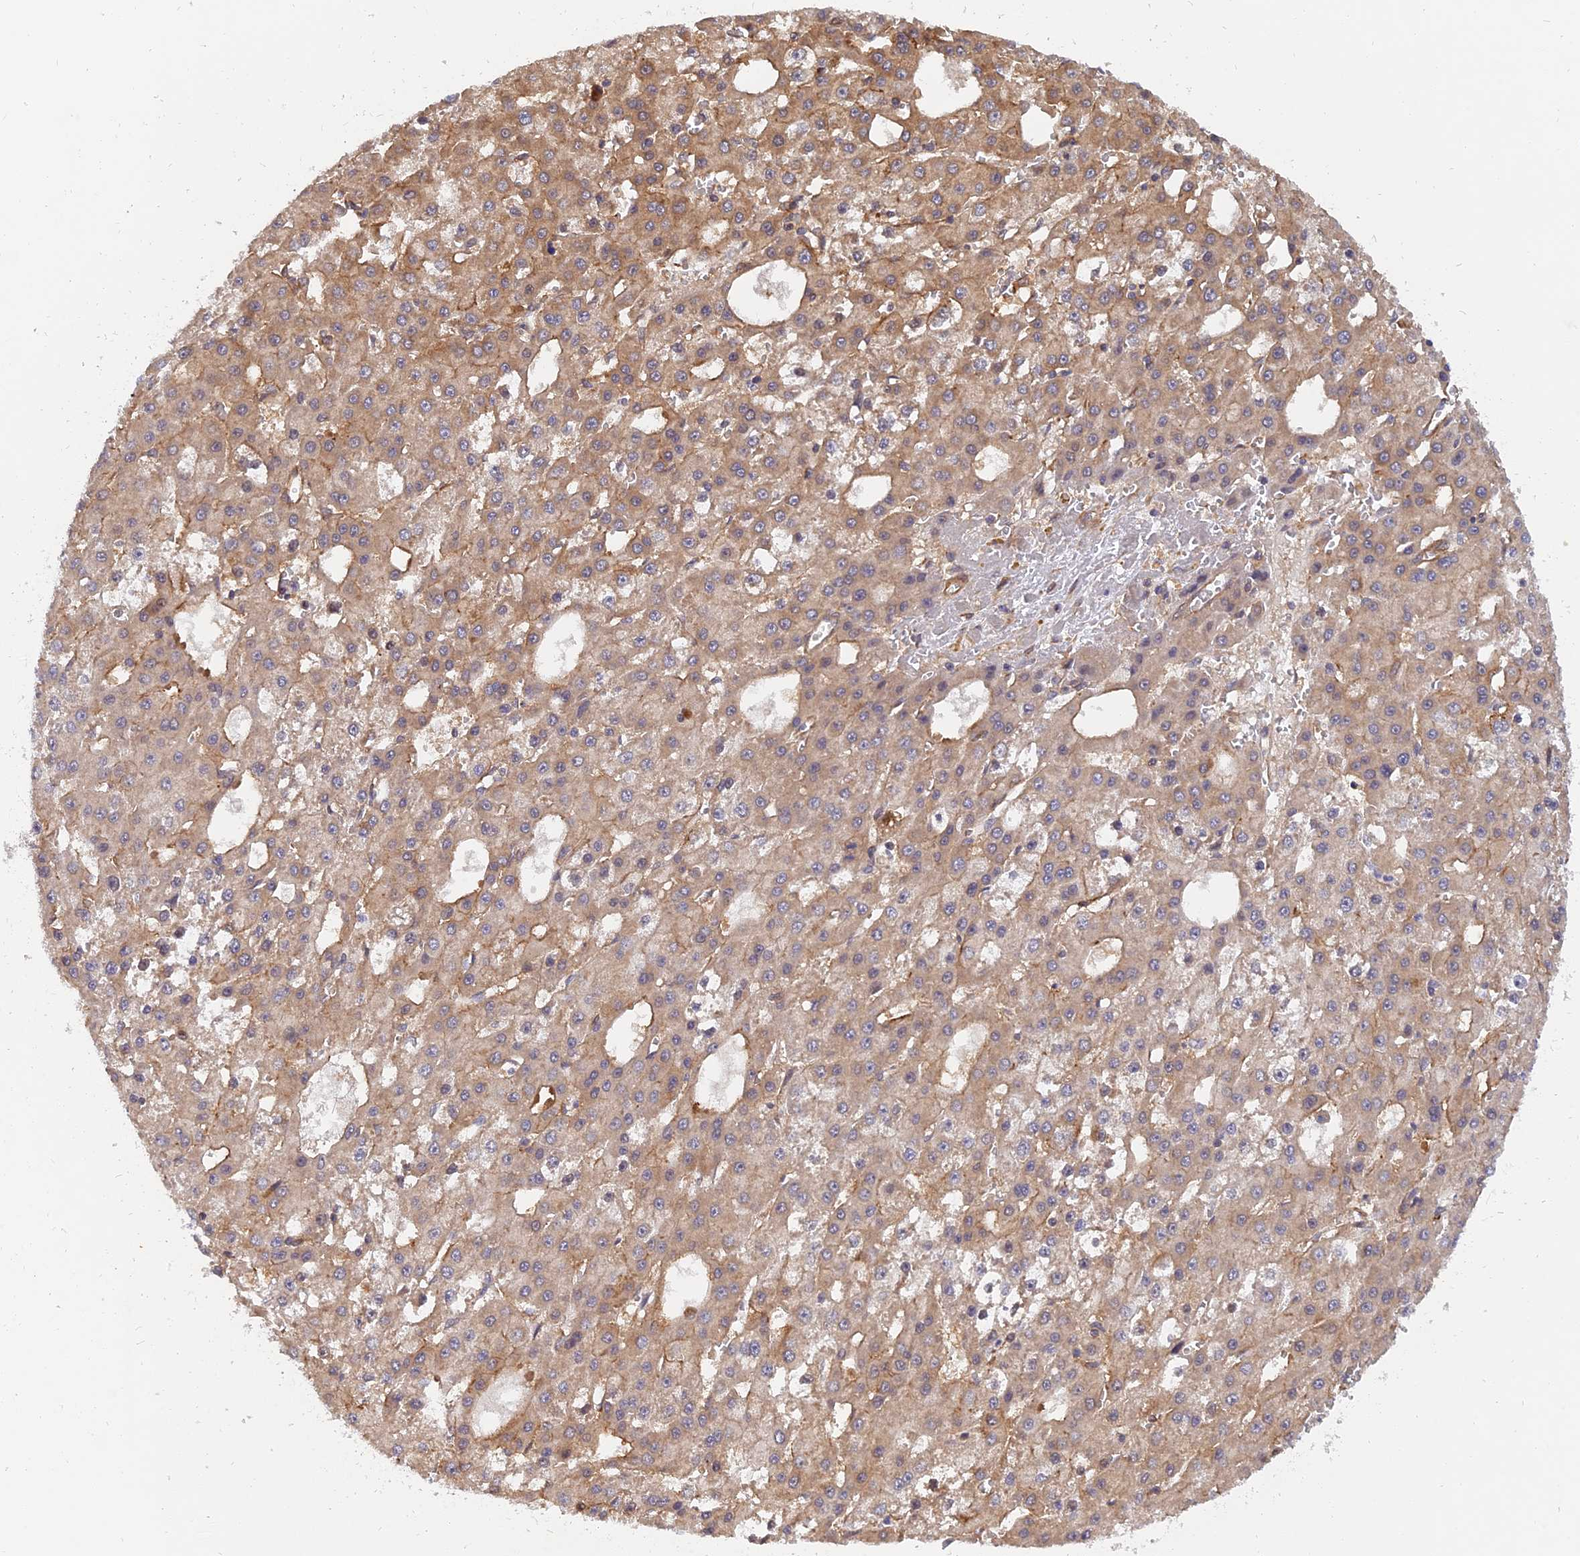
{"staining": {"intensity": "moderate", "quantity": "25%-75%", "location": "cytoplasmic/membranous"}, "tissue": "liver cancer", "cell_type": "Tumor cells", "image_type": "cancer", "snomed": [{"axis": "morphology", "description": "Carcinoma, Hepatocellular, NOS"}, {"axis": "topography", "description": "Liver"}], "caption": "Immunohistochemical staining of human liver hepatocellular carcinoma exhibits medium levels of moderate cytoplasmic/membranous protein staining in approximately 25%-75% of tumor cells. (brown staining indicates protein expression, while blue staining denotes nuclei).", "gene": "WDR41", "patient": {"sex": "male", "age": 47}}